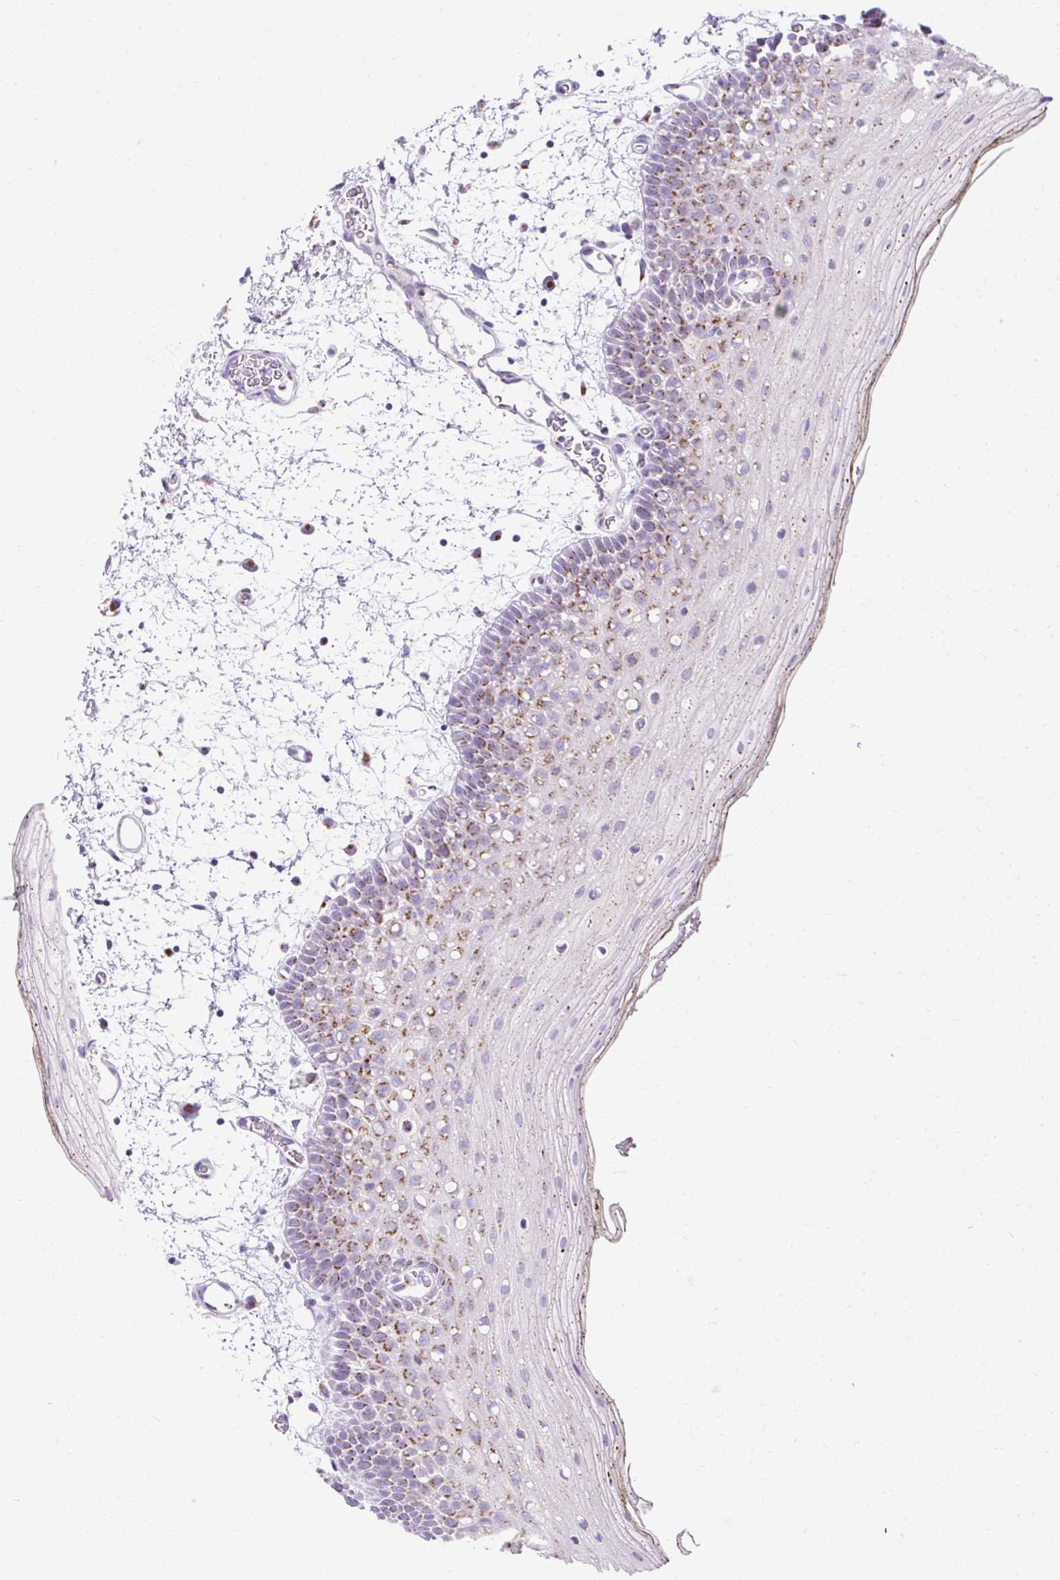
{"staining": {"intensity": "moderate", "quantity": ">75%", "location": "cytoplasmic/membranous"}, "tissue": "oral mucosa", "cell_type": "Squamous epithelial cells", "image_type": "normal", "snomed": [{"axis": "morphology", "description": "Normal tissue, NOS"}, {"axis": "topography", "description": "Oral tissue"}, {"axis": "topography", "description": "Tounge, NOS"}], "caption": "High-magnification brightfield microscopy of benign oral mucosa stained with DAB (brown) and counterstained with hematoxylin (blue). squamous epithelial cells exhibit moderate cytoplasmic/membranous expression is seen in approximately>75% of cells.", "gene": "GOLGA8A", "patient": {"sex": "female", "age": 81}}